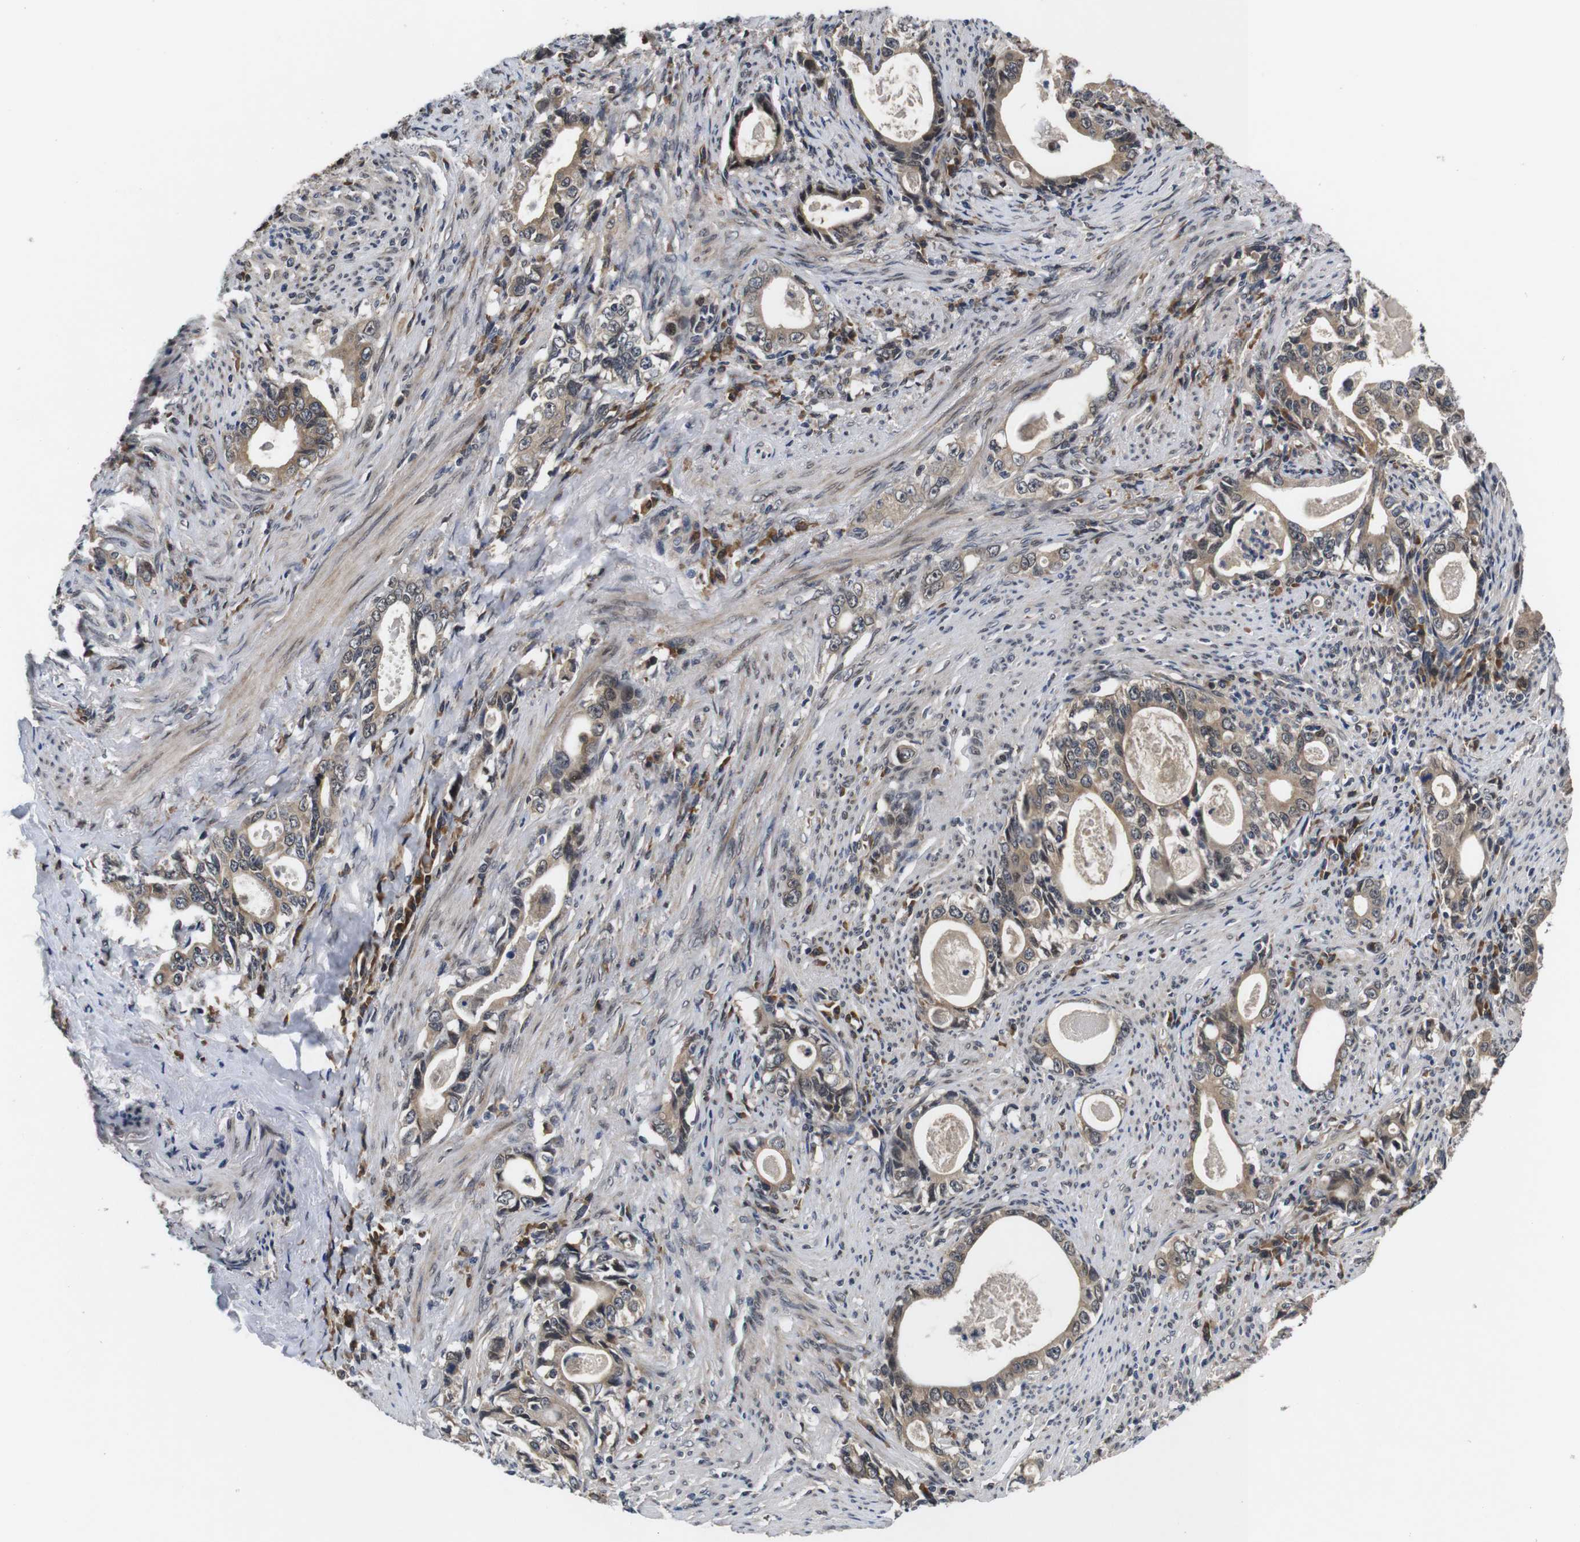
{"staining": {"intensity": "weak", "quantity": ">75%", "location": "cytoplasmic/membranous"}, "tissue": "stomach cancer", "cell_type": "Tumor cells", "image_type": "cancer", "snomed": [{"axis": "morphology", "description": "Adenocarcinoma, NOS"}, {"axis": "topography", "description": "Stomach, lower"}], "caption": "Immunohistochemical staining of human stomach cancer reveals weak cytoplasmic/membranous protein expression in approximately >75% of tumor cells. (DAB (3,3'-diaminobenzidine) IHC with brightfield microscopy, high magnification).", "gene": "ZBTB46", "patient": {"sex": "female", "age": 72}}